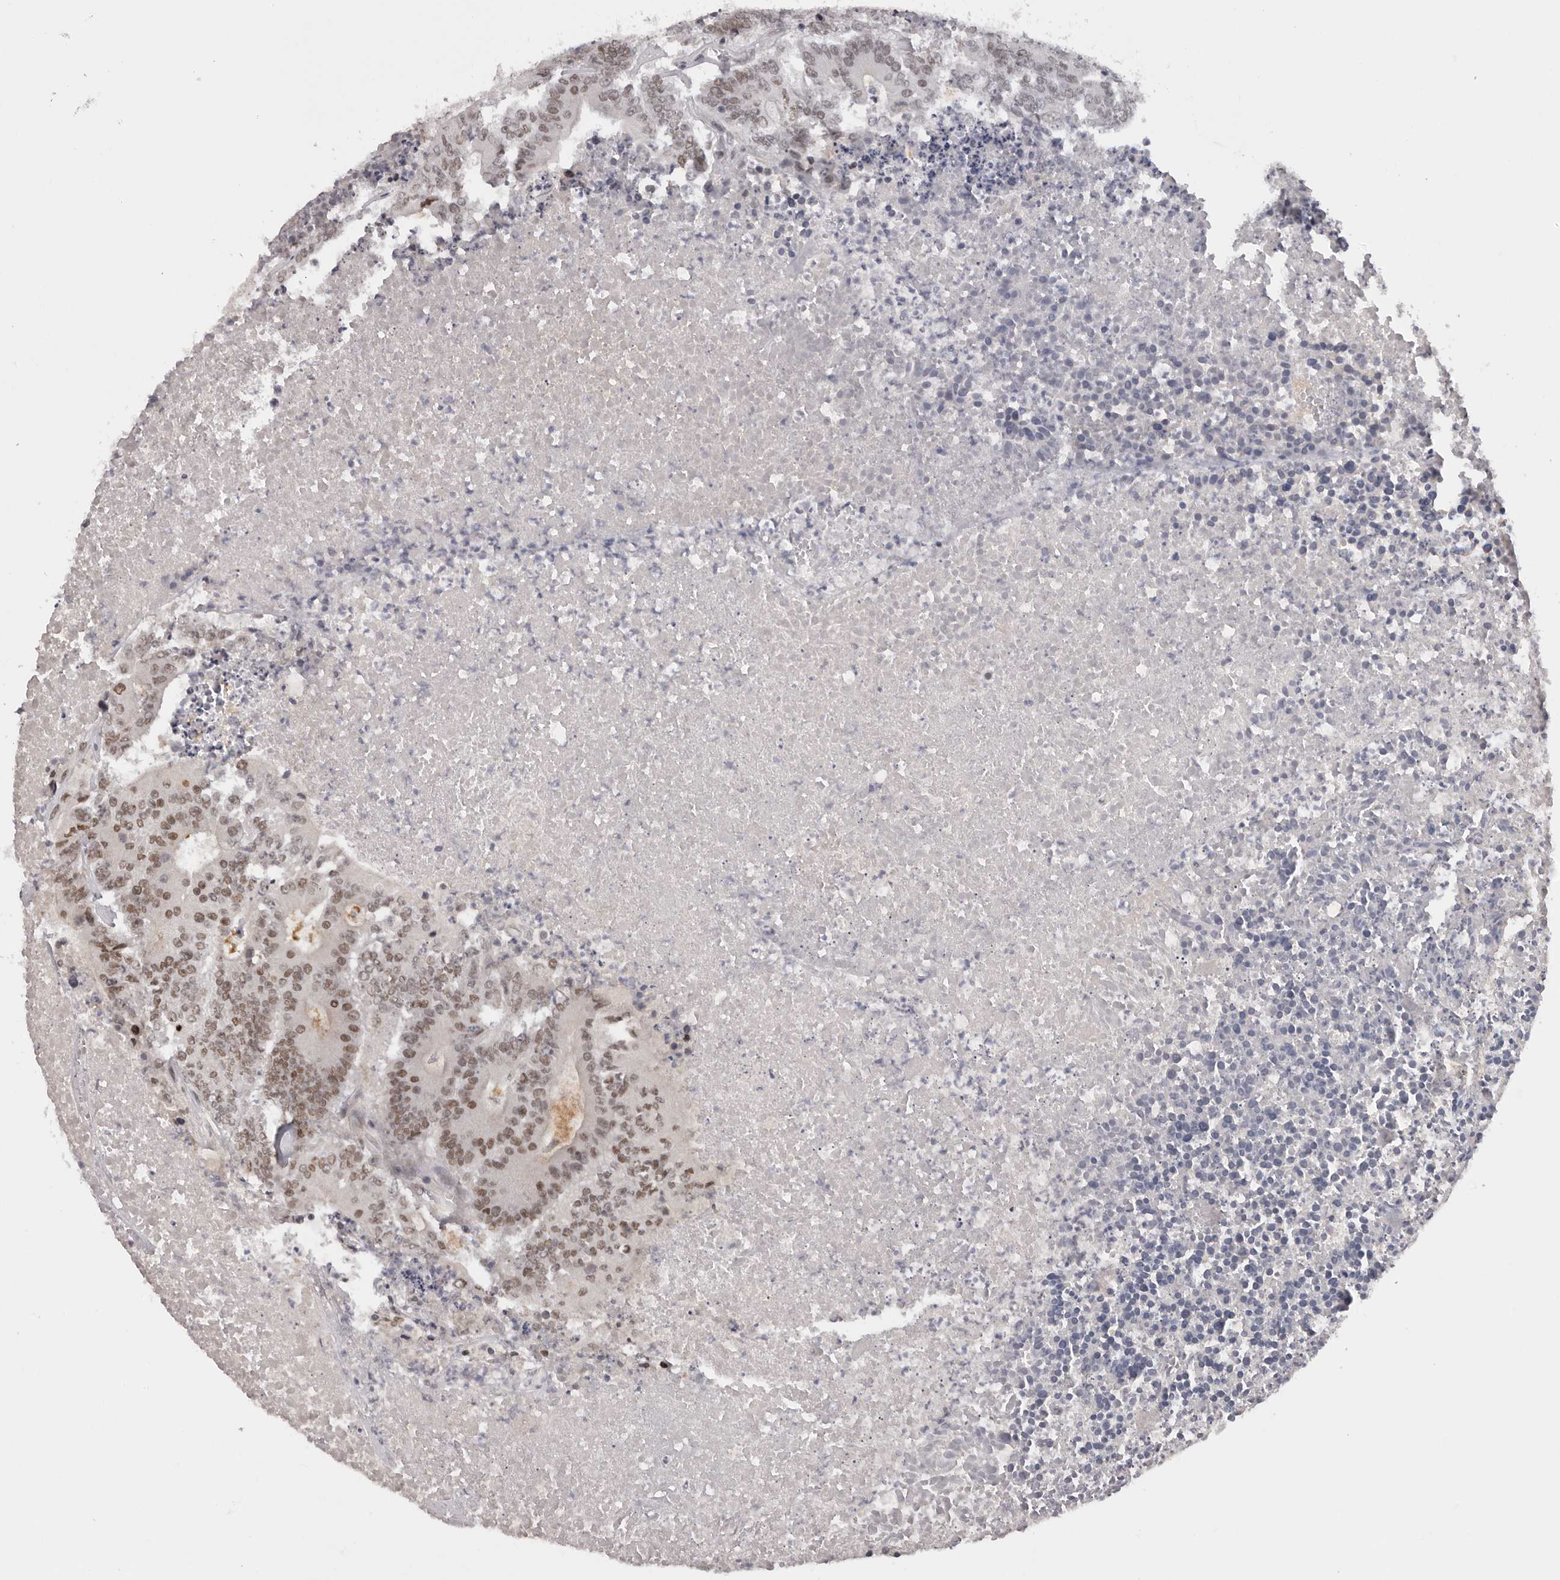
{"staining": {"intensity": "moderate", "quantity": ">75%", "location": "nuclear"}, "tissue": "colorectal cancer", "cell_type": "Tumor cells", "image_type": "cancer", "snomed": [{"axis": "morphology", "description": "Adenocarcinoma, NOS"}, {"axis": "topography", "description": "Colon"}], "caption": "Human colorectal cancer (adenocarcinoma) stained for a protein (brown) demonstrates moderate nuclear positive expression in approximately >75% of tumor cells.", "gene": "TBX5", "patient": {"sex": "male", "age": 87}}